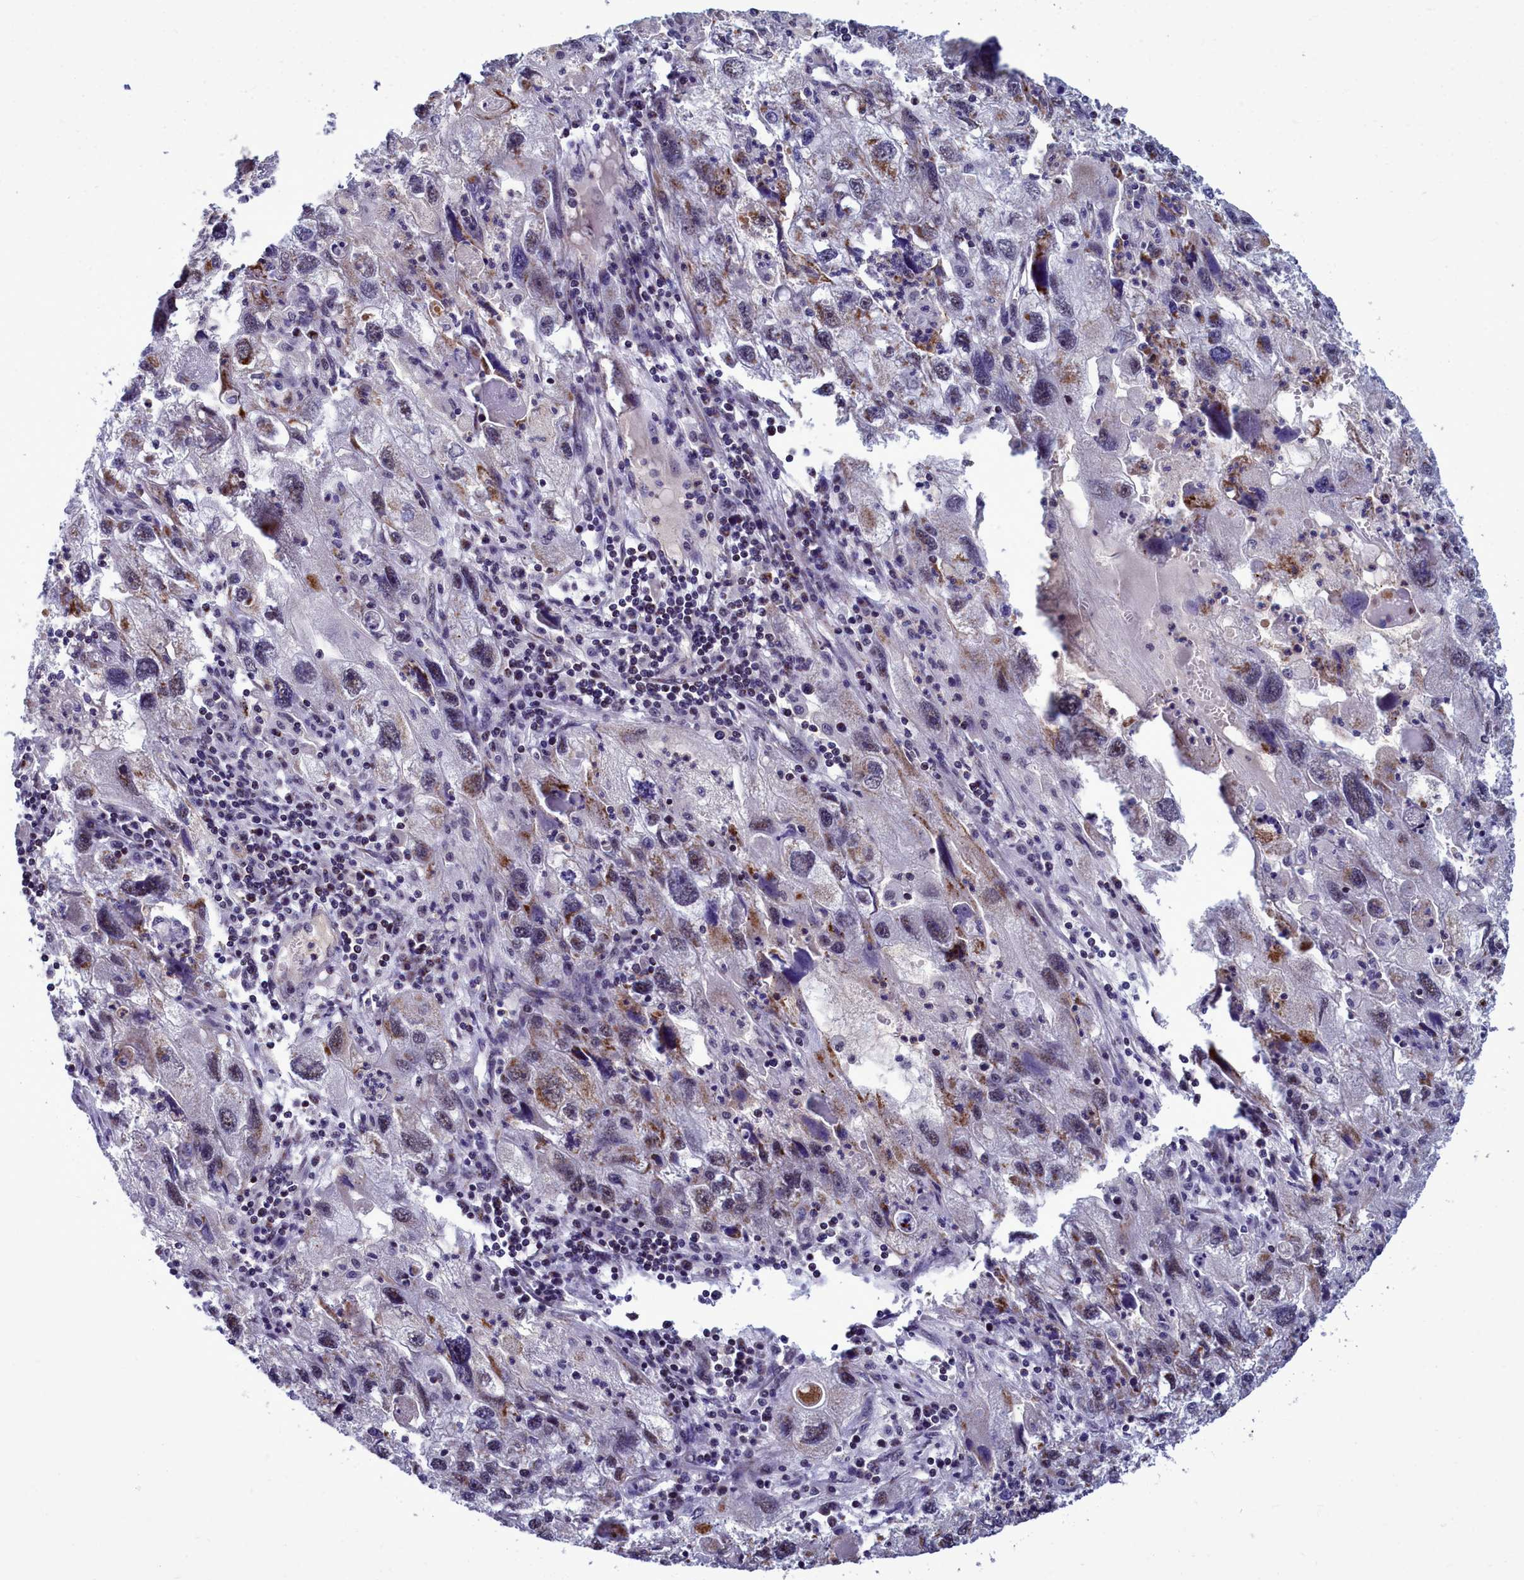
{"staining": {"intensity": "moderate", "quantity": "<25%", "location": "cytoplasmic/membranous,nuclear"}, "tissue": "endometrial cancer", "cell_type": "Tumor cells", "image_type": "cancer", "snomed": [{"axis": "morphology", "description": "Adenocarcinoma, NOS"}, {"axis": "topography", "description": "Endometrium"}], "caption": "Moderate cytoplasmic/membranous and nuclear protein positivity is seen in about <25% of tumor cells in adenocarcinoma (endometrial).", "gene": "POM121L2", "patient": {"sex": "female", "age": 49}}